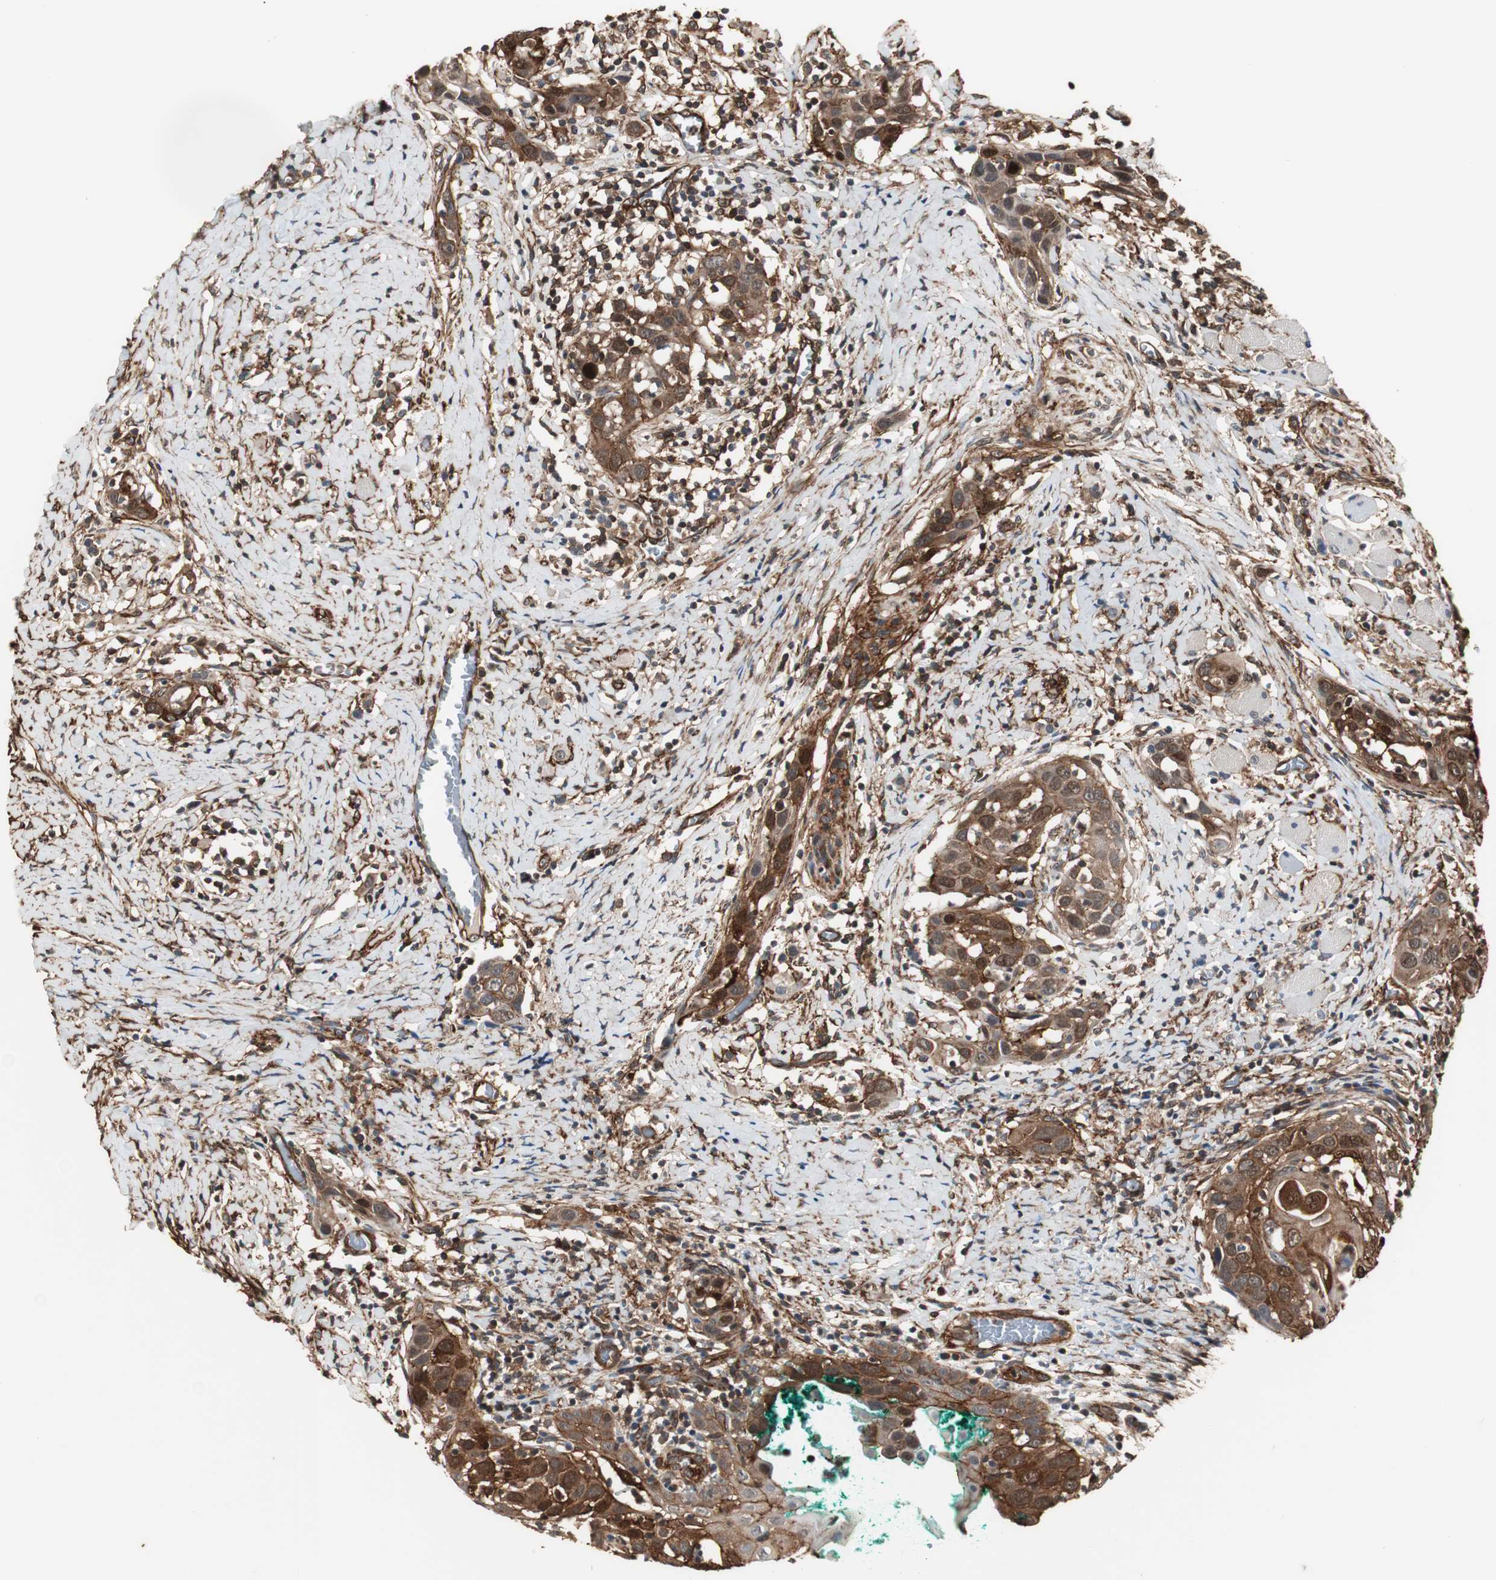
{"staining": {"intensity": "strong", "quantity": ">75%", "location": "cytoplasmic/membranous"}, "tissue": "head and neck cancer", "cell_type": "Tumor cells", "image_type": "cancer", "snomed": [{"axis": "morphology", "description": "Normal tissue, NOS"}, {"axis": "morphology", "description": "Squamous cell carcinoma, NOS"}, {"axis": "topography", "description": "Oral tissue"}, {"axis": "topography", "description": "Head-Neck"}], "caption": "Head and neck cancer tissue reveals strong cytoplasmic/membranous expression in about >75% of tumor cells", "gene": "PTPN11", "patient": {"sex": "female", "age": 50}}